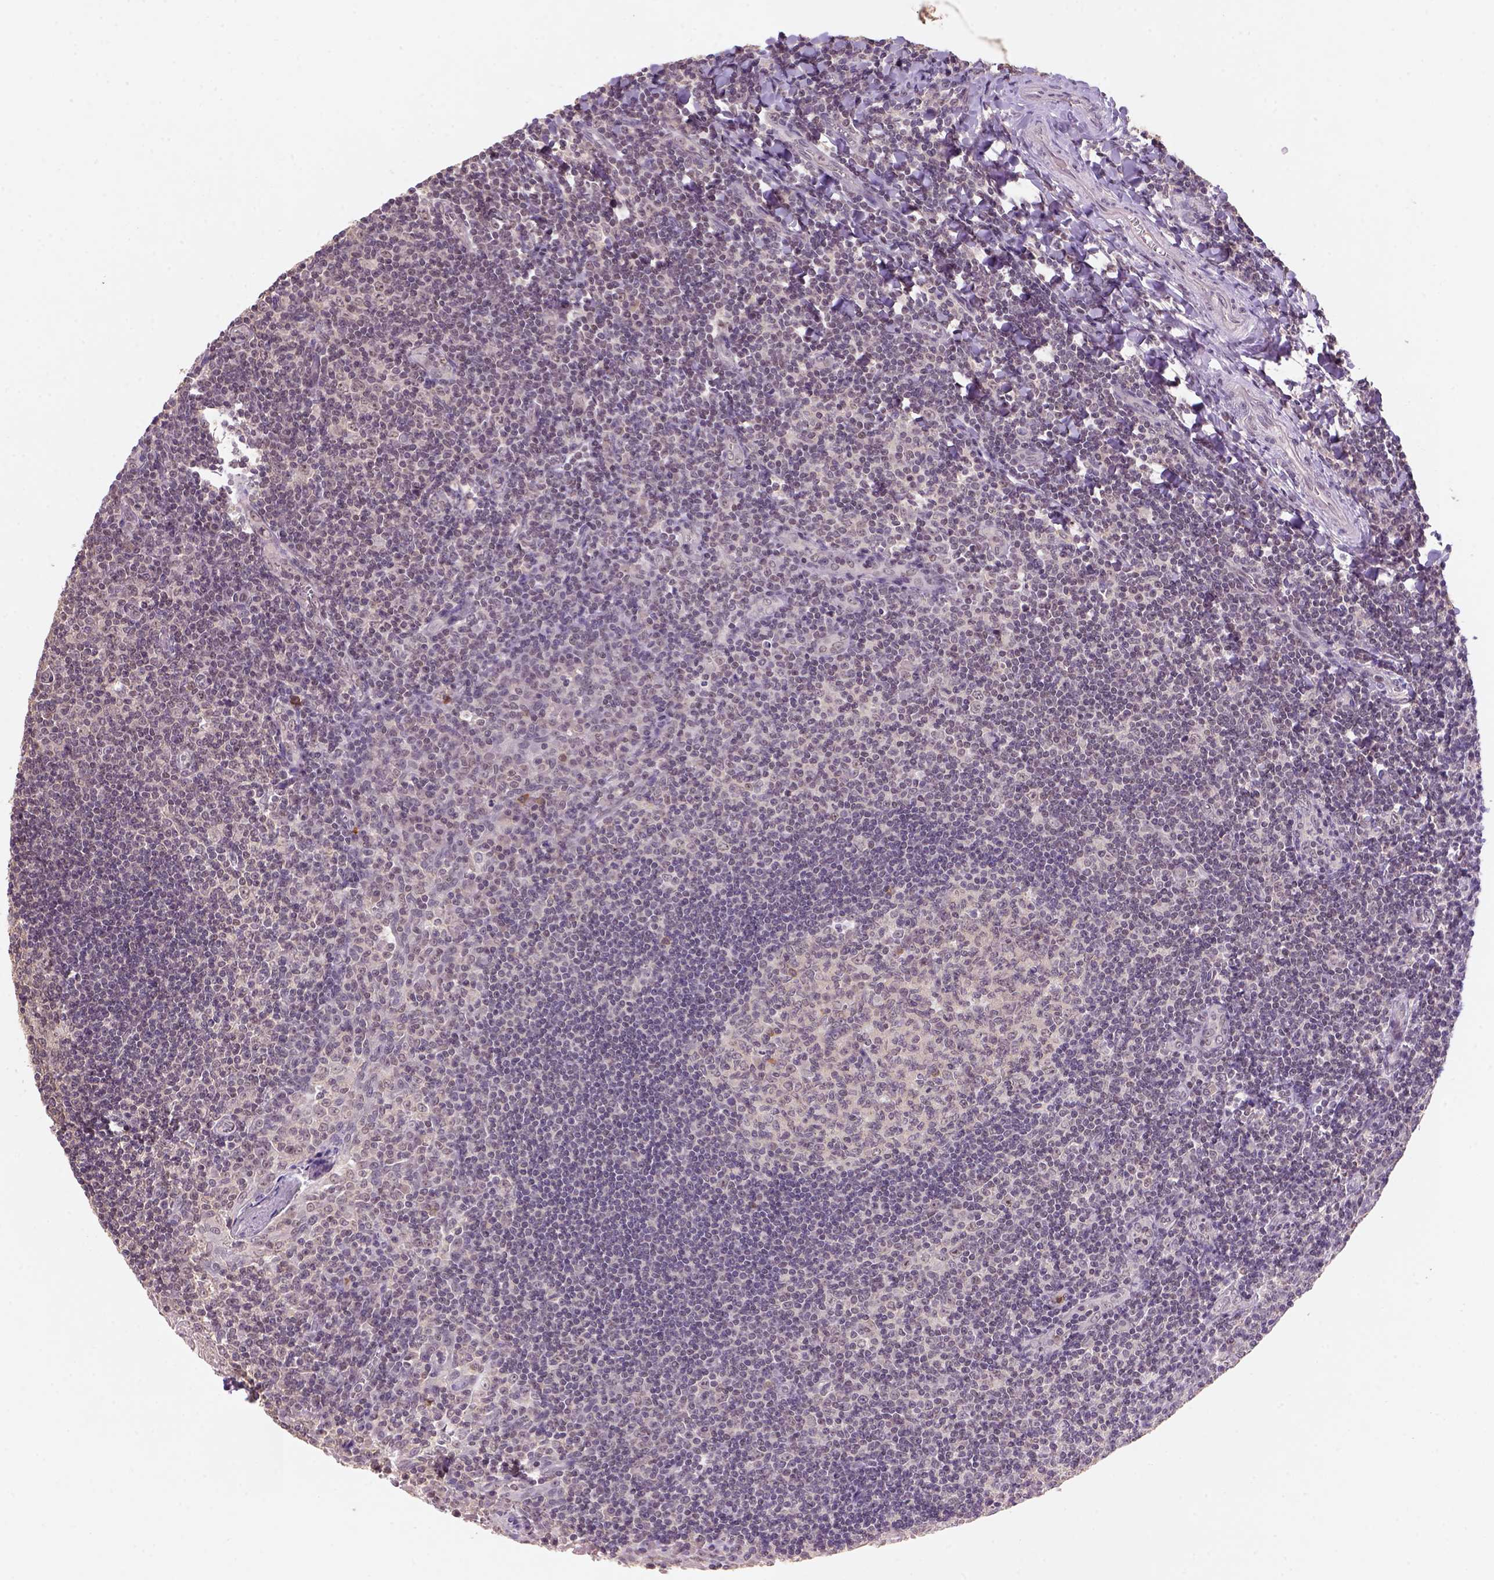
{"staining": {"intensity": "weak", "quantity": ">75%", "location": "cytoplasmic/membranous,nuclear"}, "tissue": "tonsil", "cell_type": "Germinal center cells", "image_type": "normal", "snomed": [{"axis": "morphology", "description": "Normal tissue, NOS"}, {"axis": "morphology", "description": "Inflammation, NOS"}, {"axis": "topography", "description": "Tonsil"}], "caption": "Protein expression analysis of benign tonsil displays weak cytoplasmic/membranous,nuclear positivity in about >75% of germinal center cells.", "gene": "SCML4", "patient": {"sex": "female", "age": 31}}